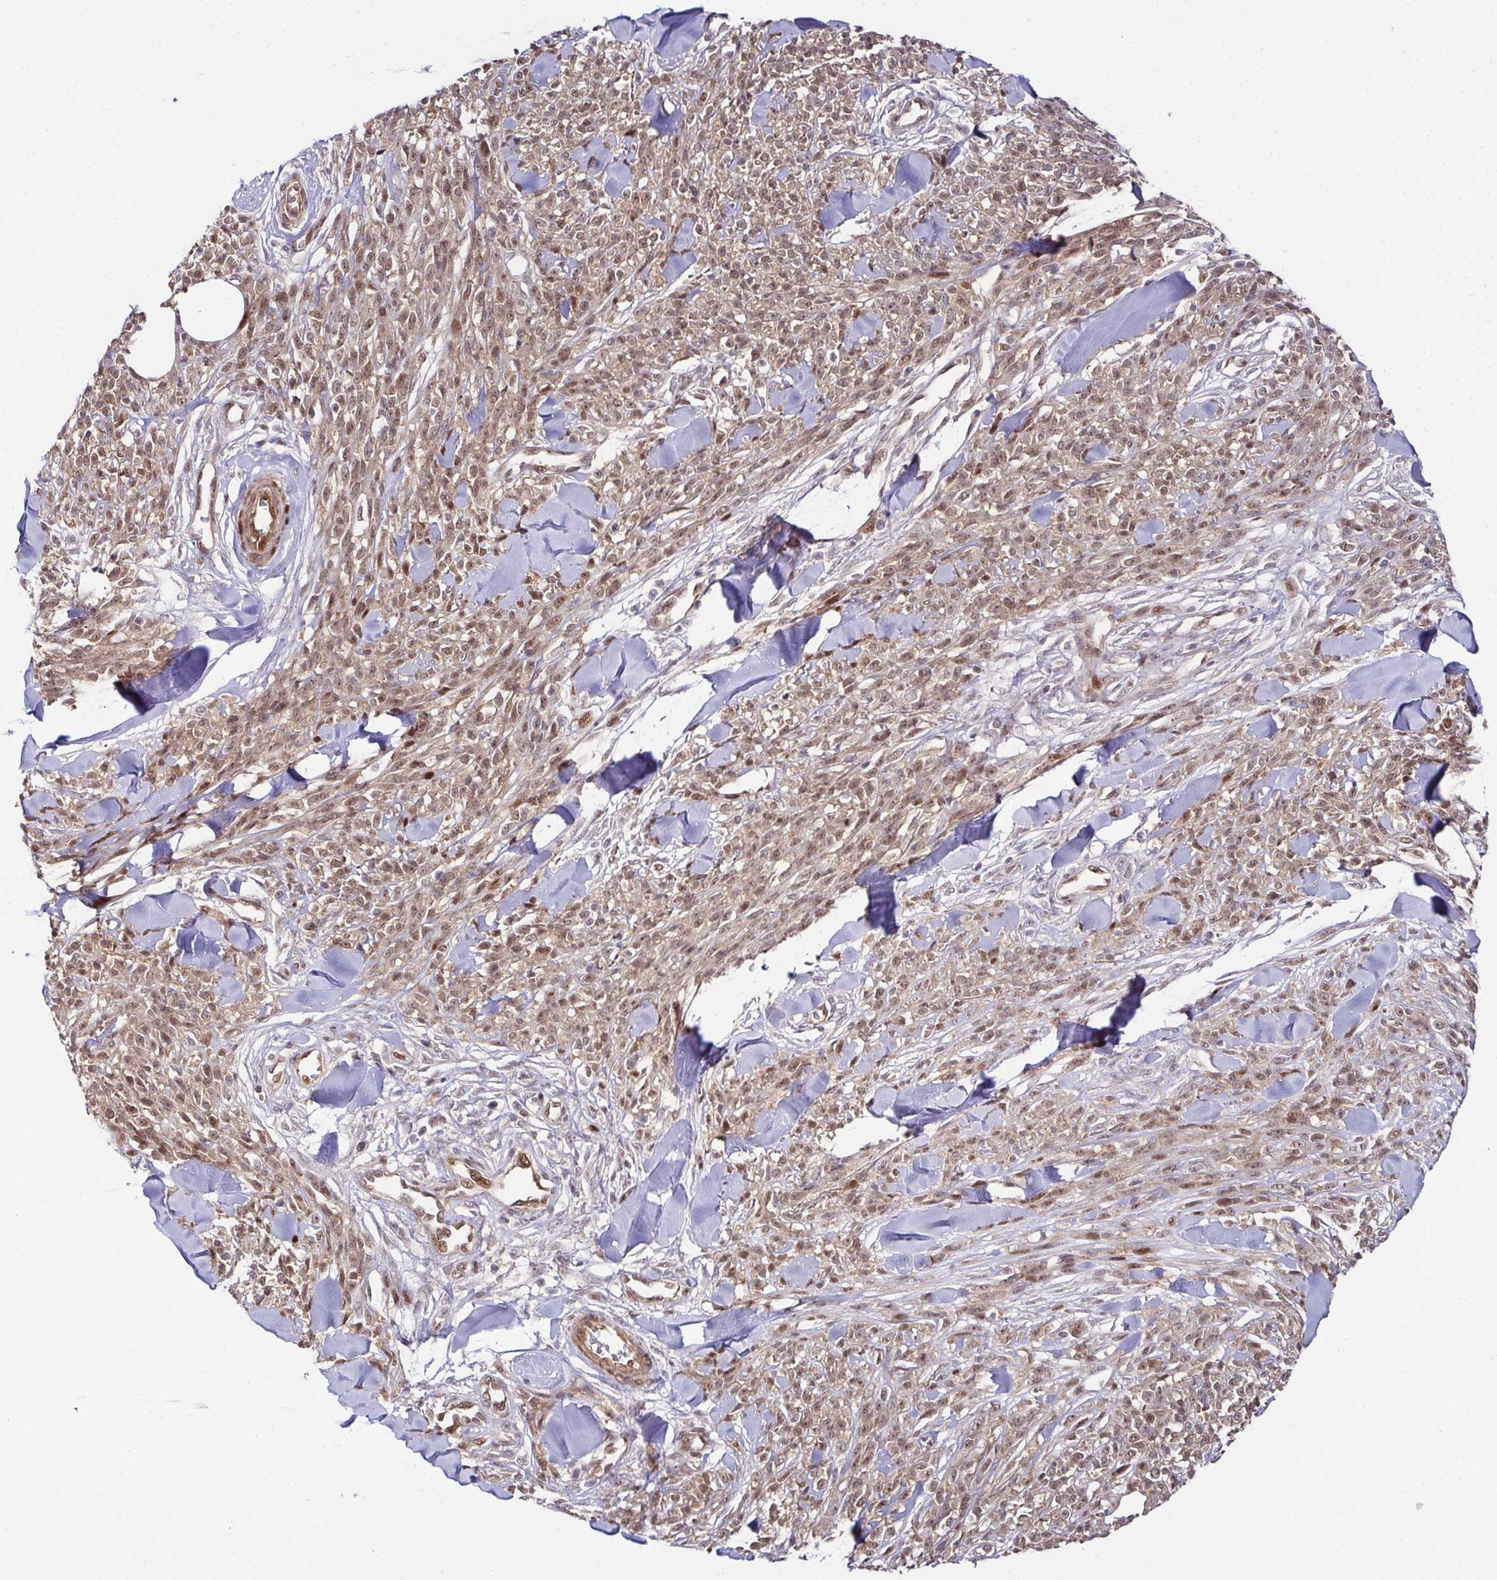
{"staining": {"intensity": "weak", "quantity": ">75%", "location": "nuclear"}, "tissue": "melanoma", "cell_type": "Tumor cells", "image_type": "cancer", "snomed": [{"axis": "morphology", "description": "Malignant melanoma, NOS"}, {"axis": "topography", "description": "Skin"}, {"axis": "topography", "description": "Skin of trunk"}], "caption": "Immunohistochemical staining of human melanoma reveals low levels of weak nuclear expression in approximately >75% of tumor cells.", "gene": "DNAJB1", "patient": {"sex": "male", "age": 74}}